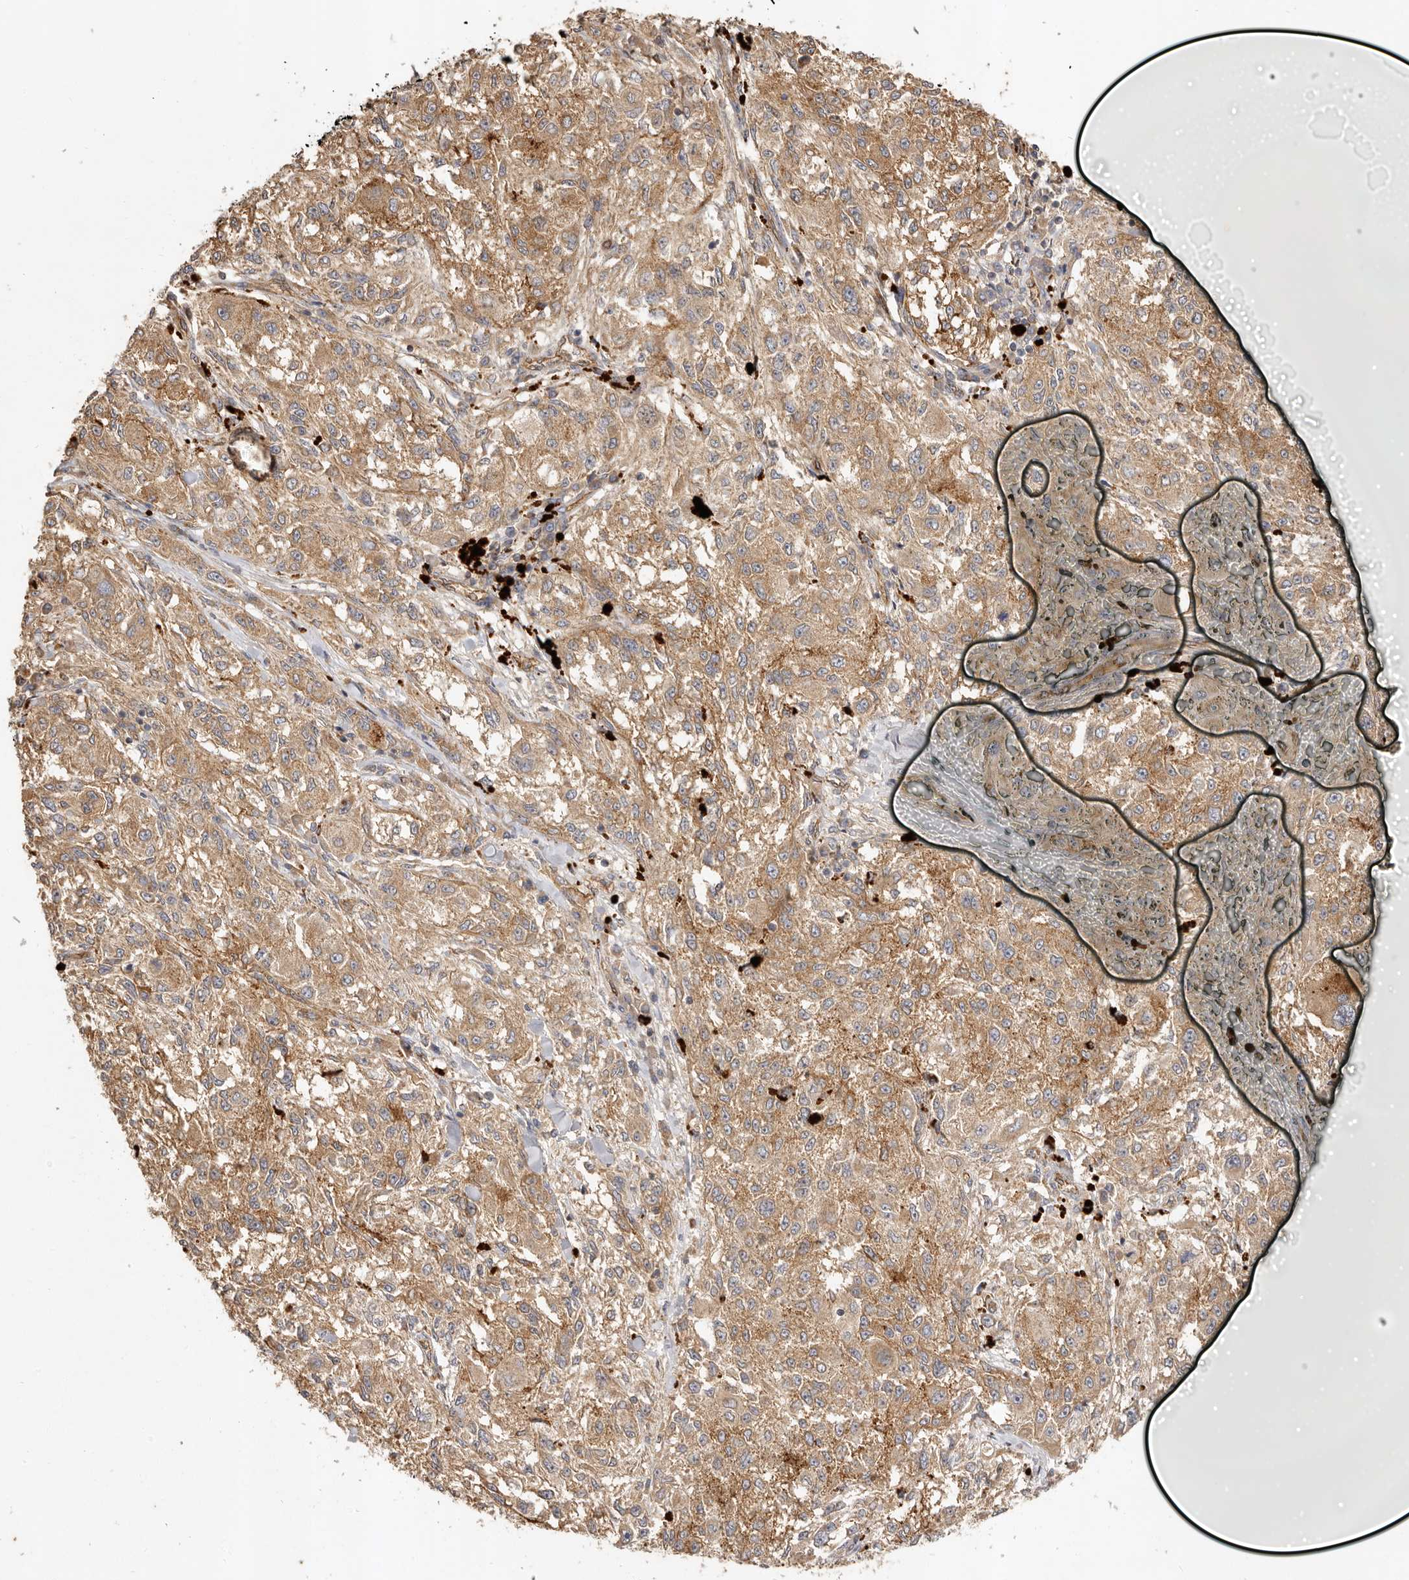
{"staining": {"intensity": "moderate", "quantity": ">75%", "location": "cytoplasmic/membranous"}, "tissue": "melanoma", "cell_type": "Tumor cells", "image_type": "cancer", "snomed": [{"axis": "morphology", "description": "Necrosis, NOS"}, {"axis": "morphology", "description": "Malignant melanoma, NOS"}, {"axis": "topography", "description": "Skin"}], "caption": "Immunohistochemical staining of human melanoma shows medium levels of moderate cytoplasmic/membranous protein positivity in about >75% of tumor cells.", "gene": "ADAMTS9", "patient": {"sex": "female", "age": 87}}